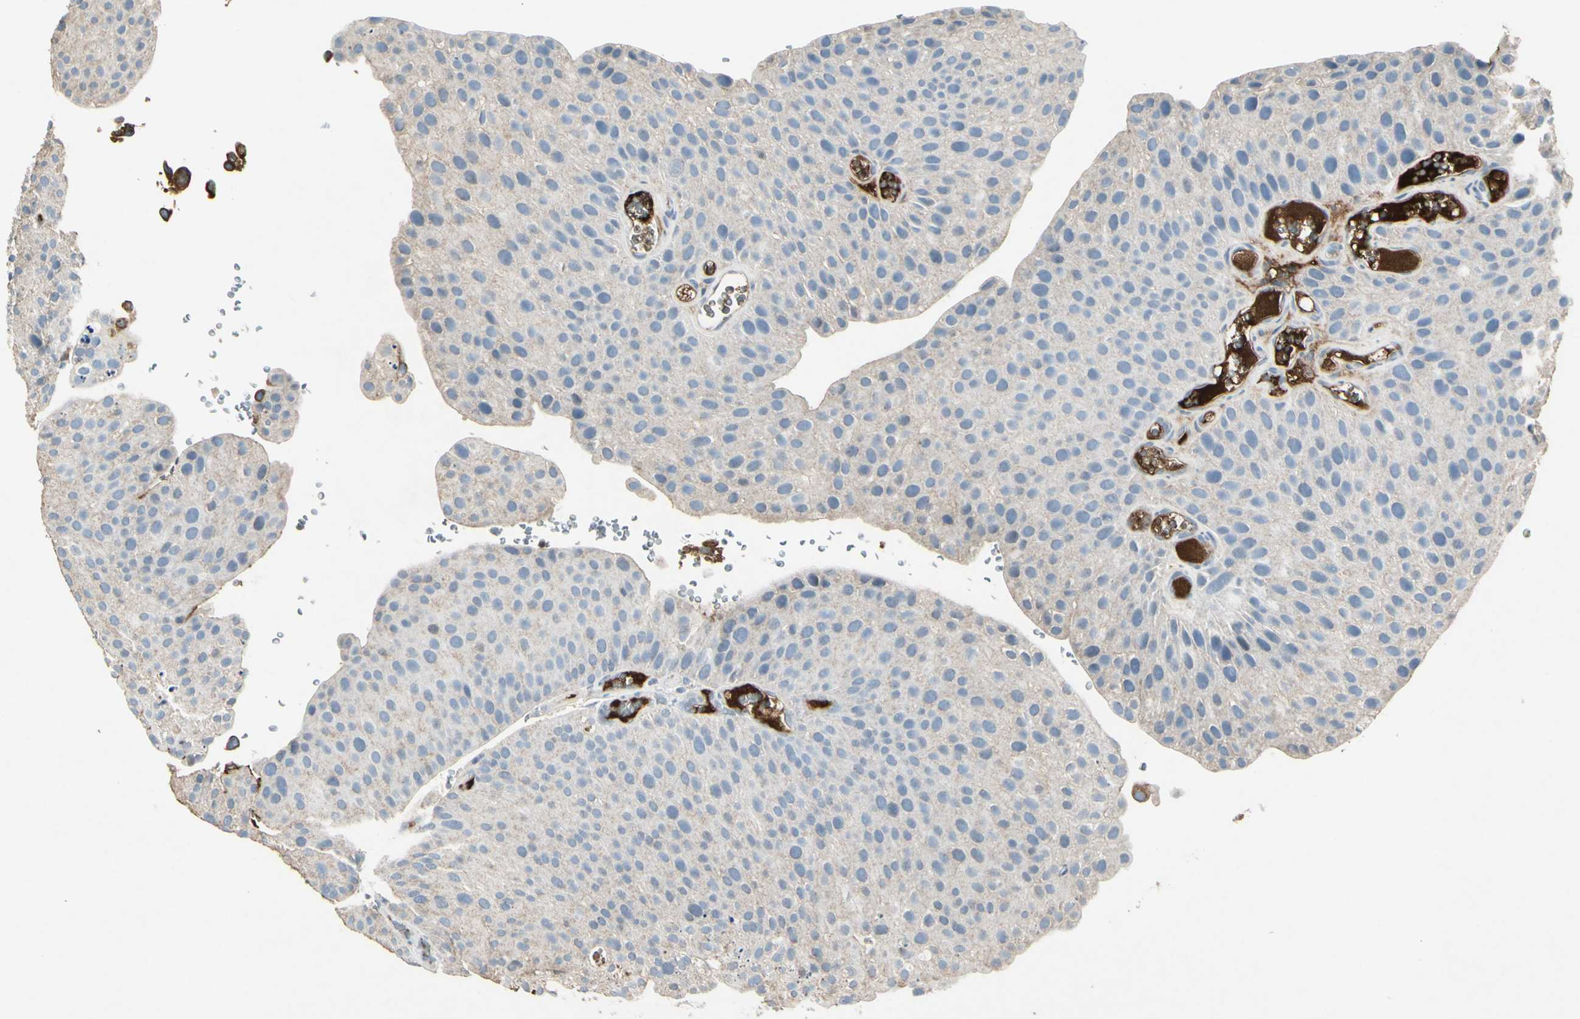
{"staining": {"intensity": "weak", "quantity": "<25%", "location": "cytoplasmic/membranous"}, "tissue": "urothelial cancer", "cell_type": "Tumor cells", "image_type": "cancer", "snomed": [{"axis": "morphology", "description": "Urothelial carcinoma, Low grade"}, {"axis": "topography", "description": "Smooth muscle"}, {"axis": "topography", "description": "Urinary bladder"}], "caption": "Immunohistochemistry (IHC) histopathology image of neoplastic tissue: urothelial carcinoma (low-grade) stained with DAB reveals no significant protein staining in tumor cells.", "gene": "IGHM", "patient": {"sex": "male", "age": 60}}